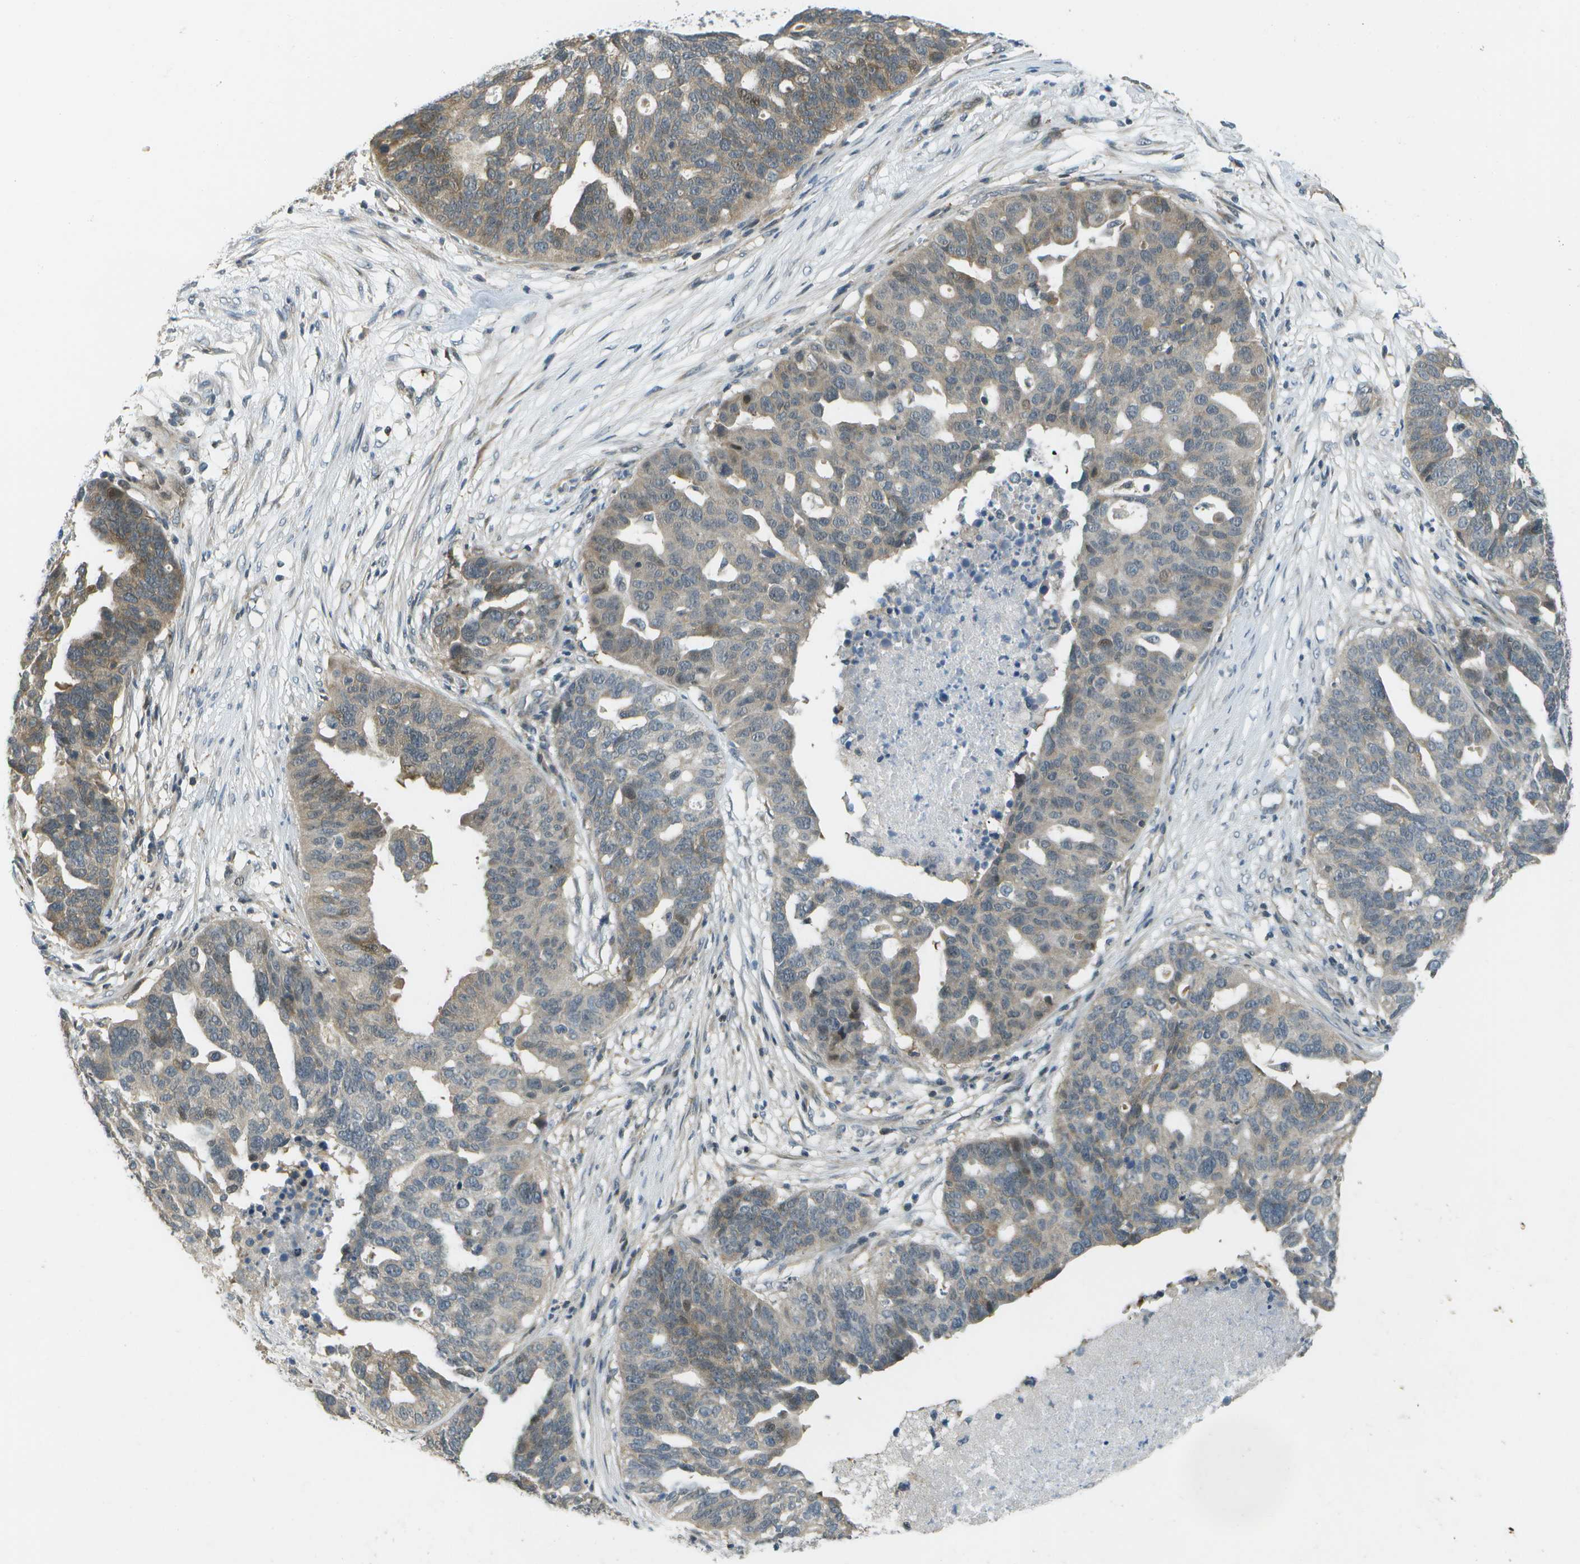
{"staining": {"intensity": "weak", "quantity": ">75%", "location": "cytoplasmic/membranous"}, "tissue": "ovarian cancer", "cell_type": "Tumor cells", "image_type": "cancer", "snomed": [{"axis": "morphology", "description": "Cystadenocarcinoma, serous, NOS"}, {"axis": "topography", "description": "Ovary"}], "caption": "Protein staining by immunohistochemistry shows weak cytoplasmic/membranous staining in approximately >75% of tumor cells in serous cystadenocarcinoma (ovarian).", "gene": "WNK2", "patient": {"sex": "female", "age": 59}}